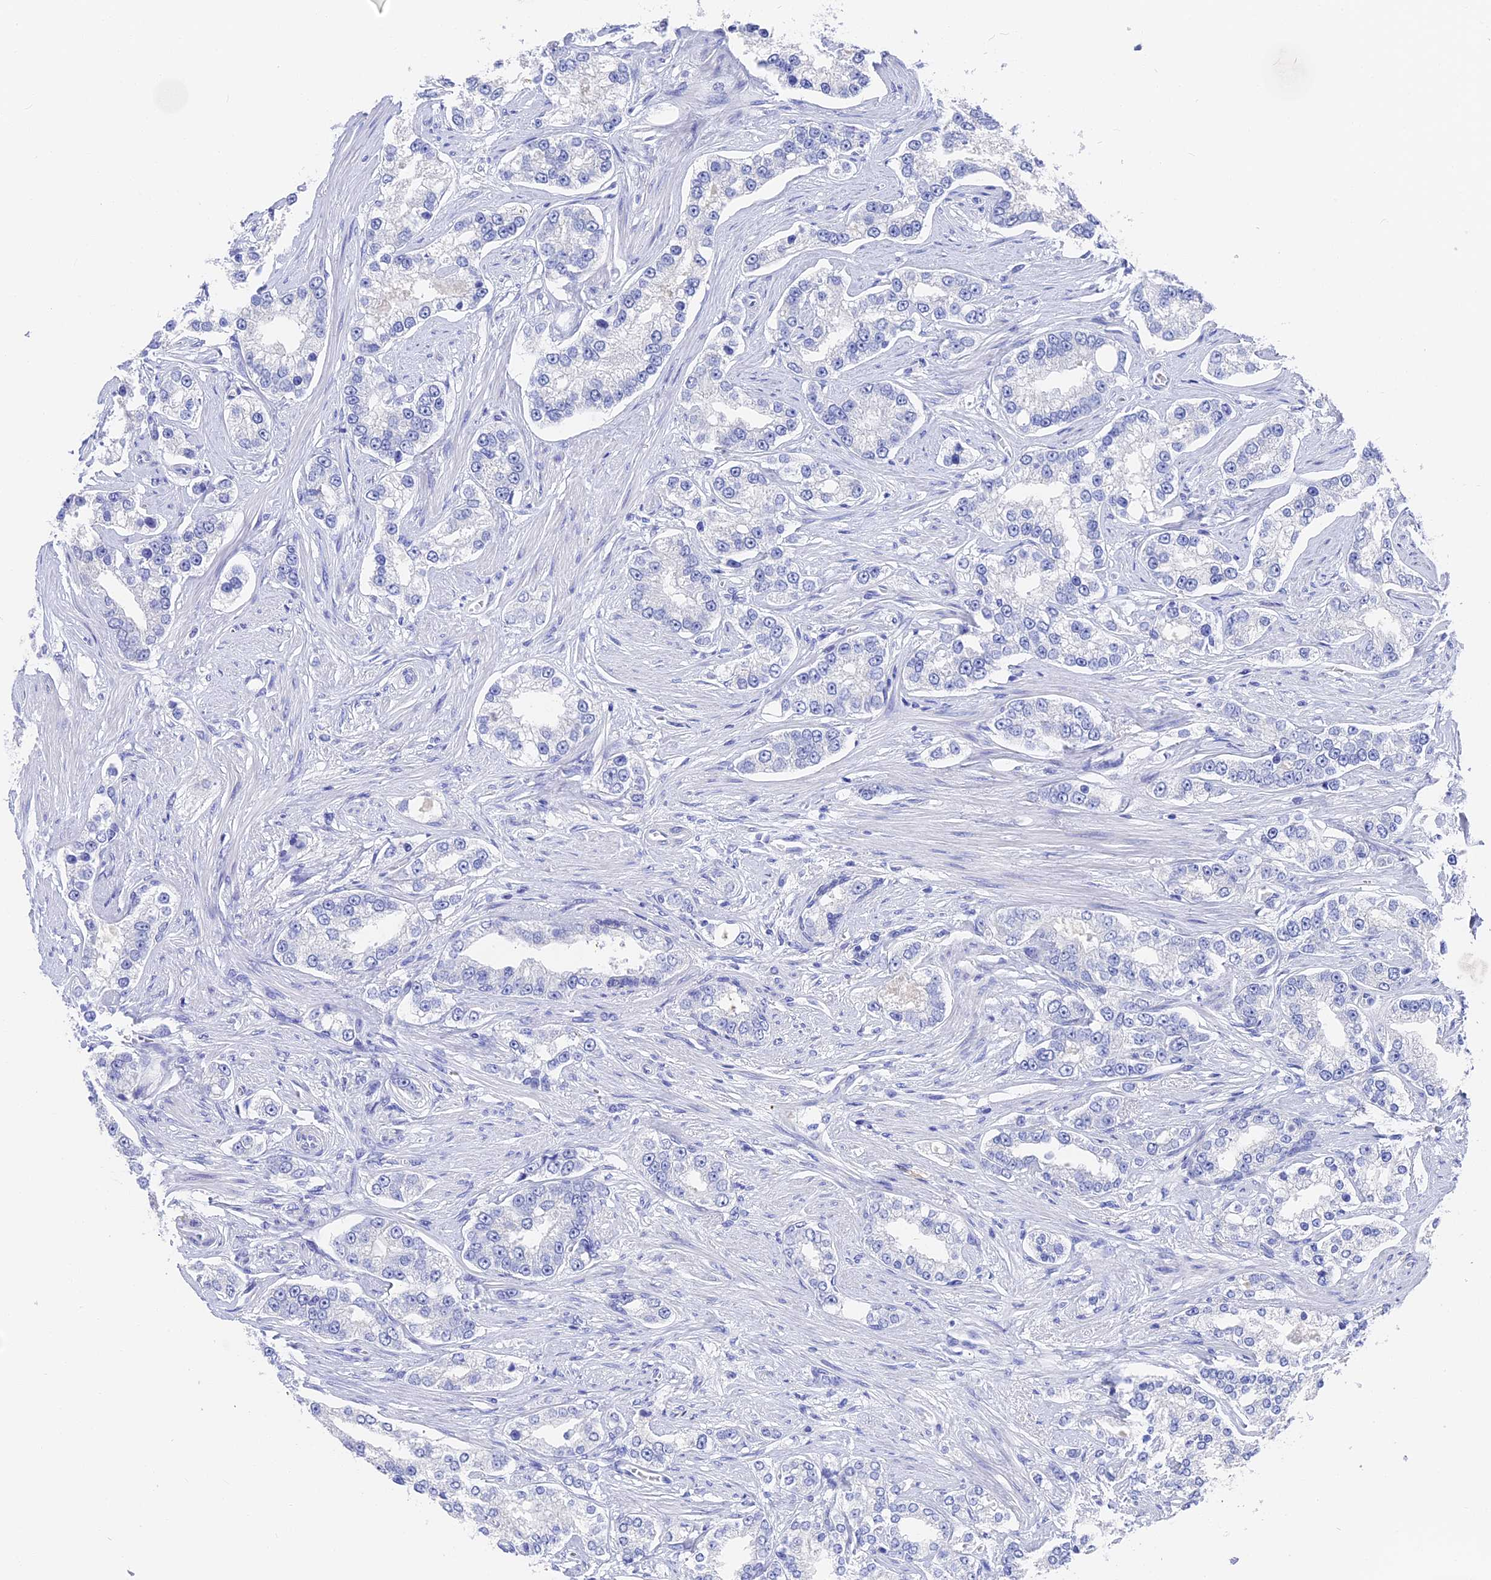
{"staining": {"intensity": "negative", "quantity": "none", "location": "none"}, "tissue": "prostate cancer", "cell_type": "Tumor cells", "image_type": "cancer", "snomed": [{"axis": "morphology", "description": "Normal tissue, NOS"}, {"axis": "morphology", "description": "Adenocarcinoma, High grade"}, {"axis": "topography", "description": "Prostate"}], "caption": "An IHC micrograph of prostate high-grade adenocarcinoma is shown. There is no staining in tumor cells of prostate high-grade adenocarcinoma. (DAB IHC, high magnification).", "gene": "VPS33B", "patient": {"sex": "male", "age": 83}}